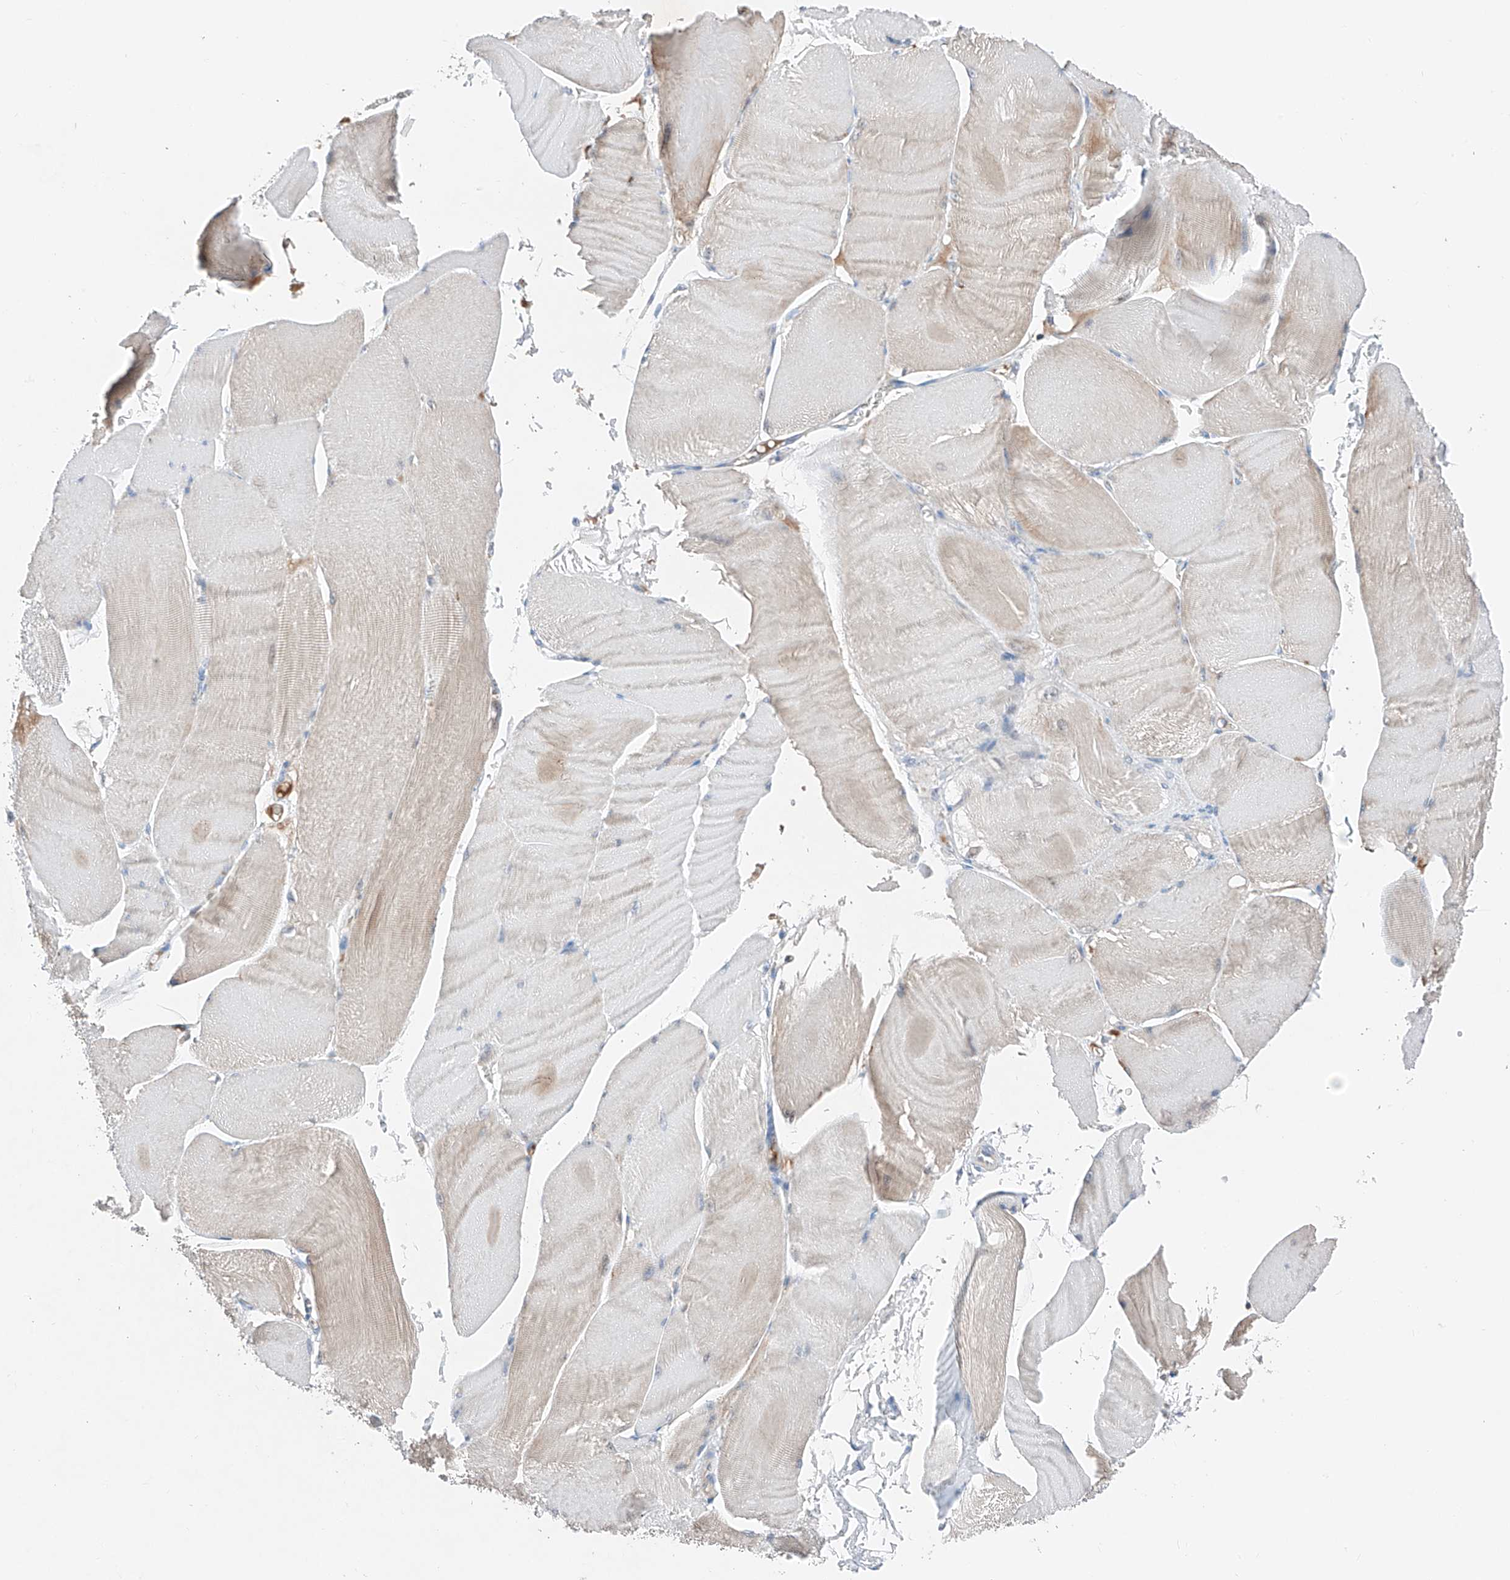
{"staining": {"intensity": "moderate", "quantity": "<25%", "location": "cytoplasmic/membranous"}, "tissue": "skeletal muscle", "cell_type": "Myocytes", "image_type": "normal", "snomed": [{"axis": "morphology", "description": "Normal tissue, NOS"}, {"axis": "morphology", "description": "Basal cell carcinoma"}, {"axis": "topography", "description": "Skeletal muscle"}], "caption": "Immunohistochemistry (IHC) of unremarkable skeletal muscle shows low levels of moderate cytoplasmic/membranous positivity in approximately <25% of myocytes. (DAB = brown stain, brightfield microscopy at high magnification).", "gene": "MRAP", "patient": {"sex": "female", "age": 64}}